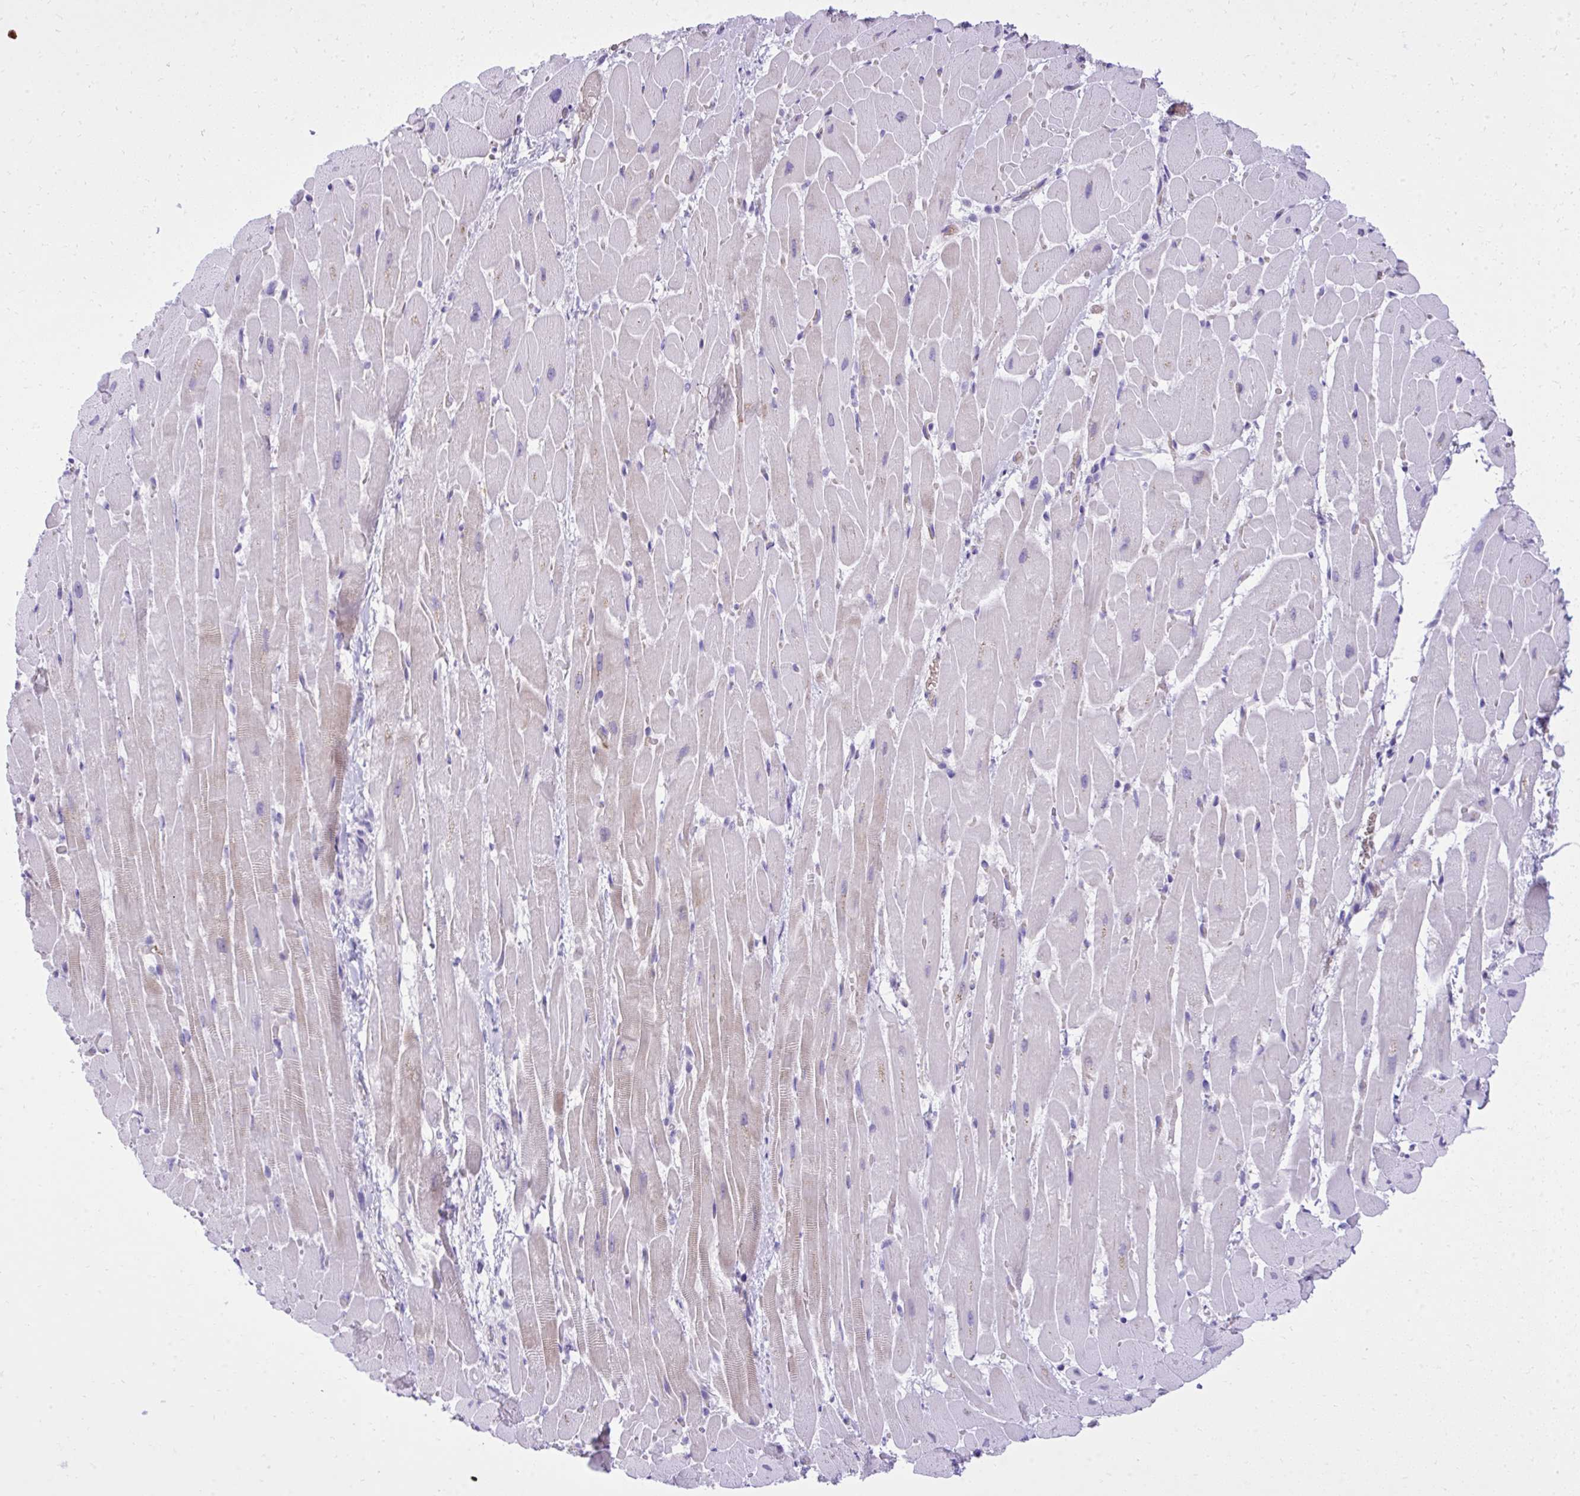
{"staining": {"intensity": "negative", "quantity": "none", "location": "none"}, "tissue": "heart muscle", "cell_type": "Cardiomyocytes", "image_type": "normal", "snomed": [{"axis": "morphology", "description": "Normal tissue, NOS"}, {"axis": "topography", "description": "Heart"}], "caption": "Immunohistochemical staining of benign heart muscle exhibits no significant staining in cardiomyocytes.", "gene": "PITPNM3", "patient": {"sex": "male", "age": 37}}